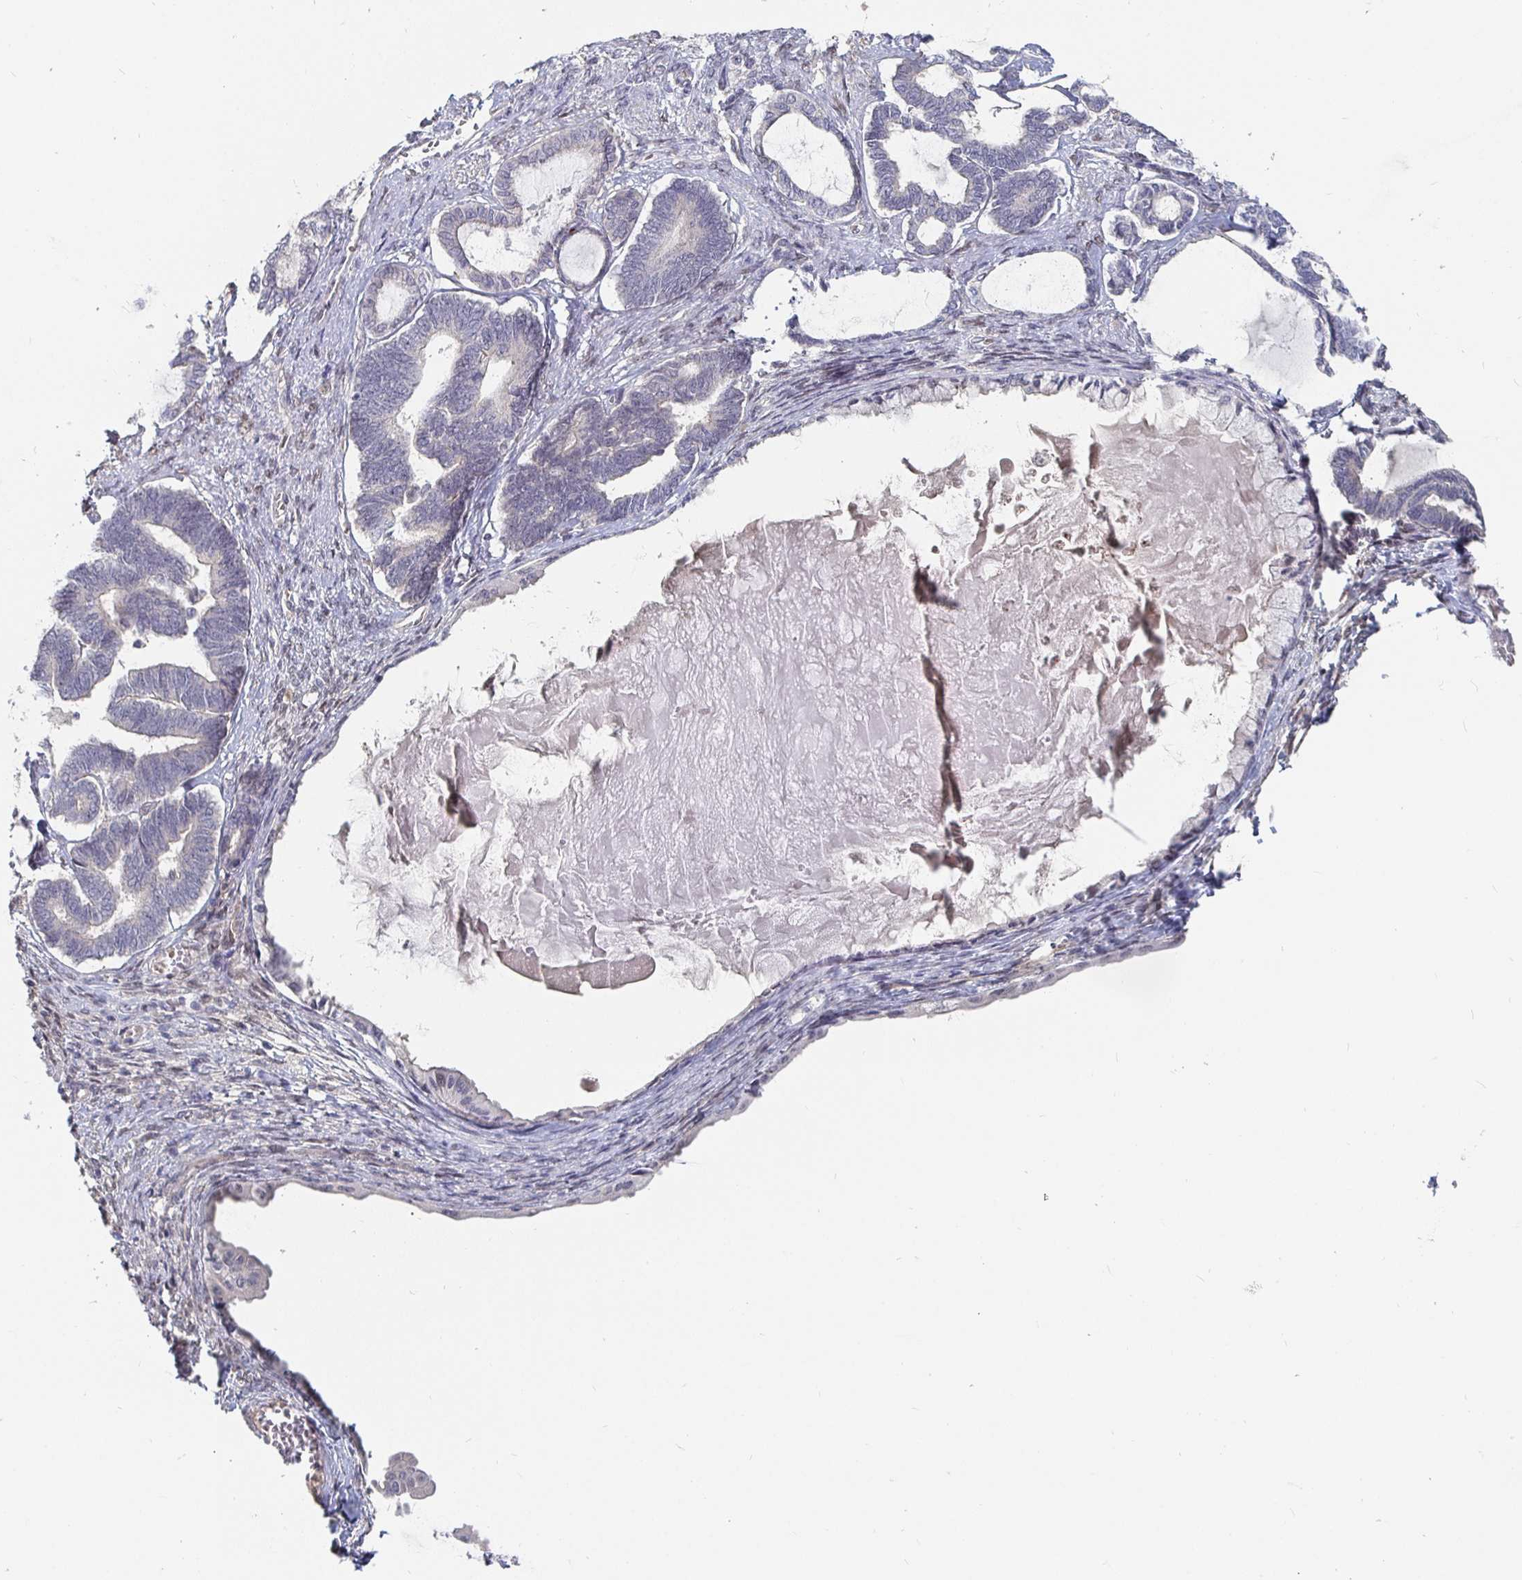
{"staining": {"intensity": "negative", "quantity": "none", "location": "none"}, "tissue": "ovarian cancer", "cell_type": "Tumor cells", "image_type": "cancer", "snomed": [{"axis": "morphology", "description": "Carcinoma, endometroid"}, {"axis": "topography", "description": "Ovary"}], "caption": "An immunohistochemistry histopathology image of ovarian cancer is shown. There is no staining in tumor cells of ovarian cancer.", "gene": "MEIS1", "patient": {"sex": "female", "age": 70}}